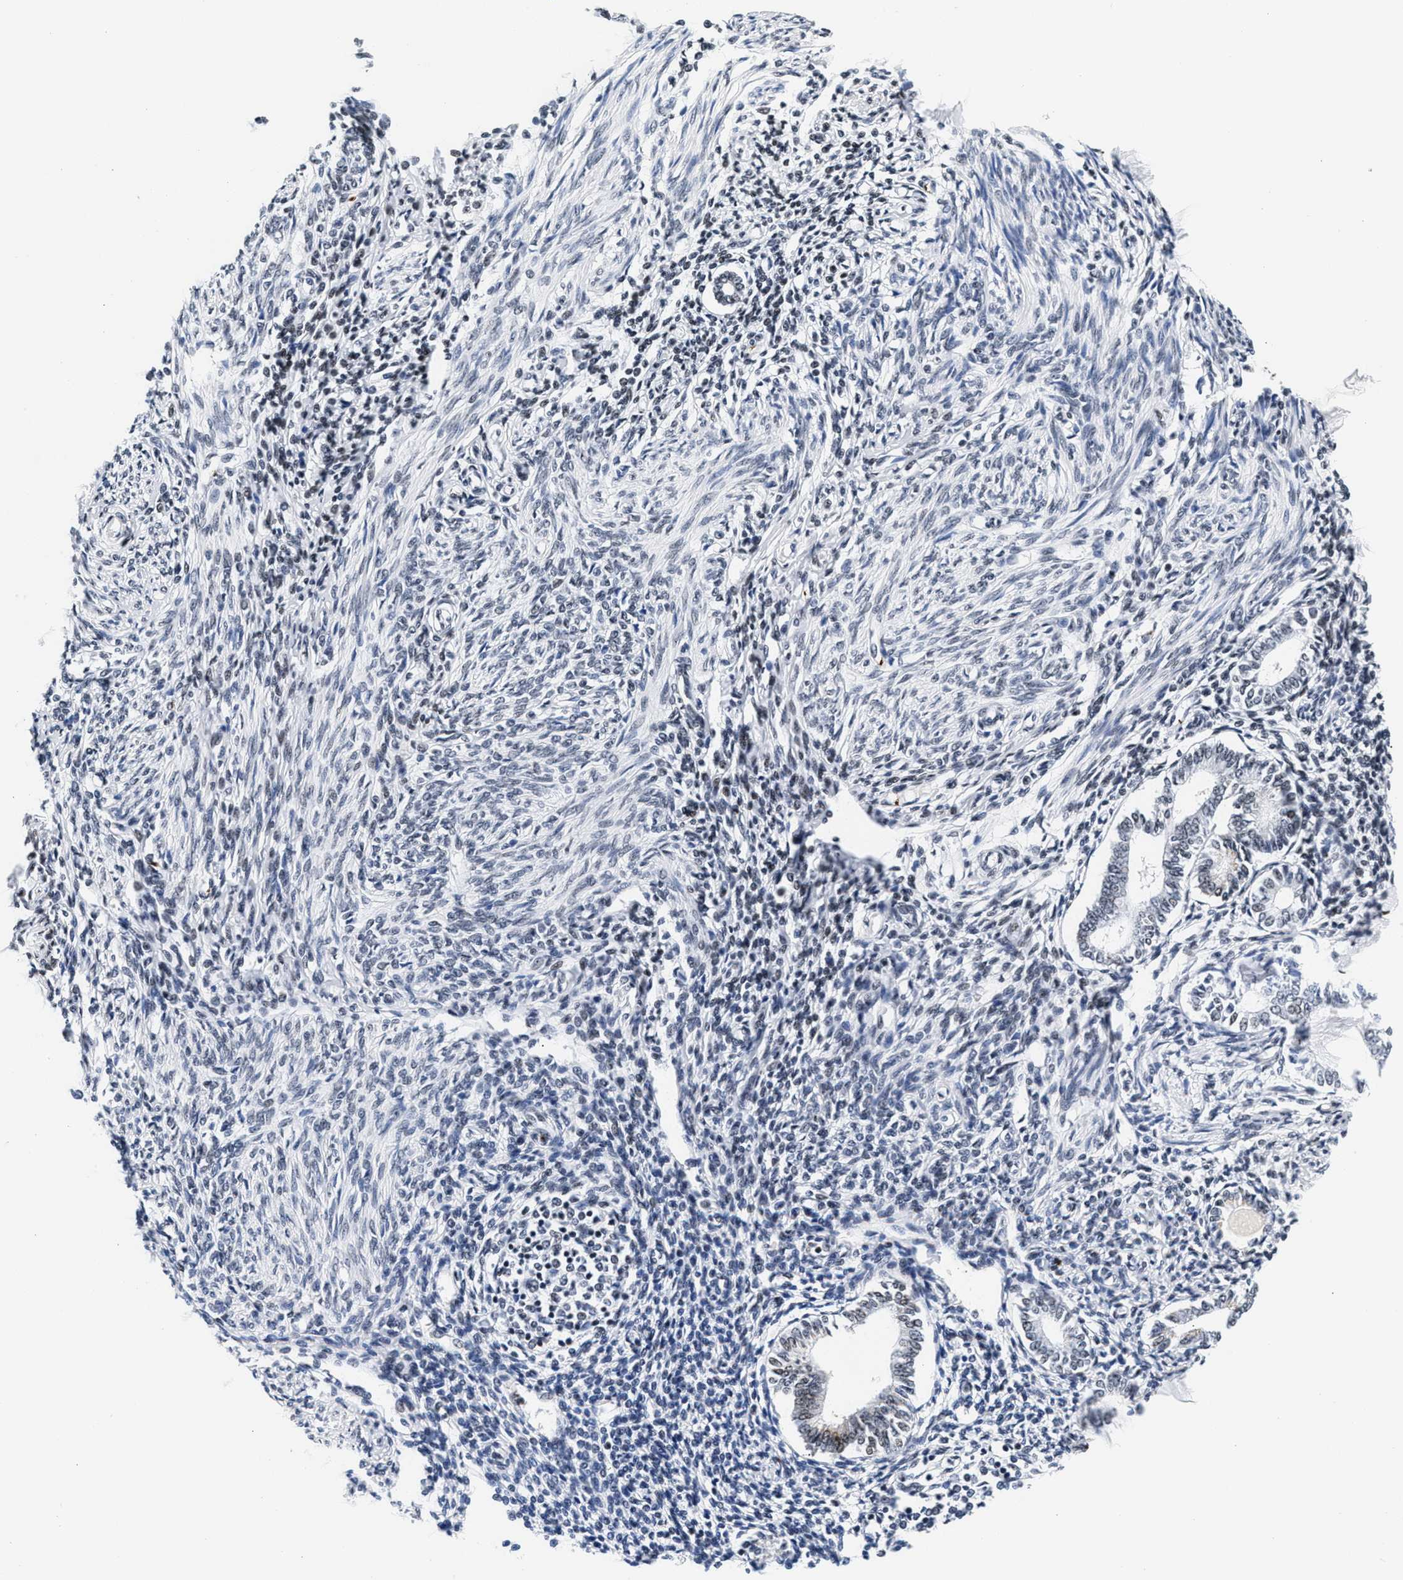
{"staining": {"intensity": "moderate", "quantity": "25%-75%", "location": "nuclear"}, "tissue": "endometrium", "cell_type": "Cells in endometrial stroma", "image_type": "normal", "snomed": [{"axis": "morphology", "description": "Normal tissue, NOS"}, {"axis": "topography", "description": "Endometrium"}], "caption": "Endometrium stained with DAB immunohistochemistry demonstrates medium levels of moderate nuclear expression in approximately 25%-75% of cells in endometrial stroma. (IHC, brightfield microscopy, high magnification).", "gene": "RAD21", "patient": {"sex": "female", "age": 71}}